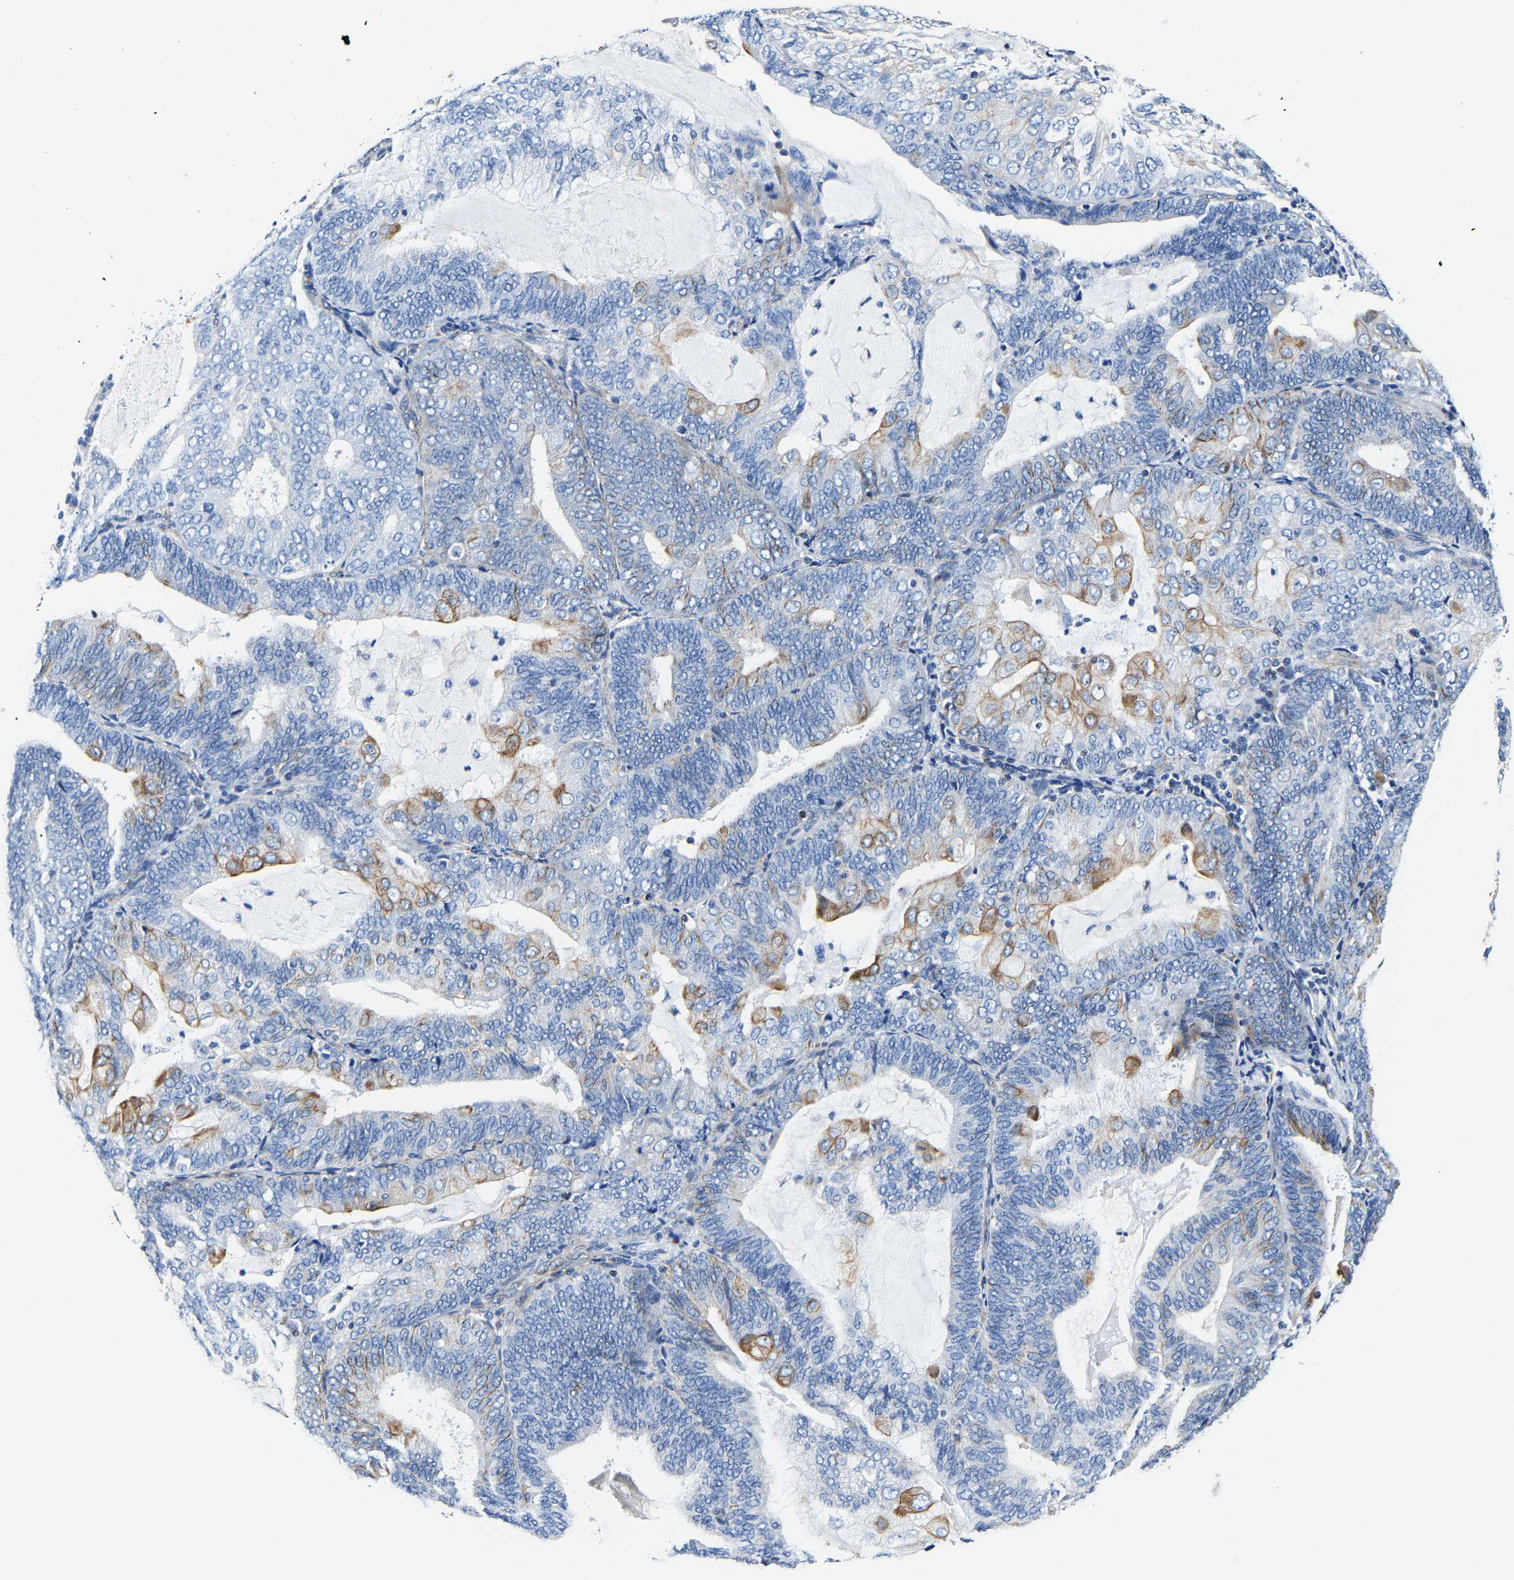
{"staining": {"intensity": "moderate", "quantity": "<25%", "location": "cytoplasmic/membranous"}, "tissue": "endometrial cancer", "cell_type": "Tumor cells", "image_type": "cancer", "snomed": [{"axis": "morphology", "description": "Adenocarcinoma, NOS"}, {"axis": "topography", "description": "Endometrium"}], "caption": "There is low levels of moderate cytoplasmic/membranous staining in tumor cells of endometrial adenocarcinoma, as demonstrated by immunohistochemical staining (brown color).", "gene": "MMEL1", "patient": {"sex": "female", "age": 81}}